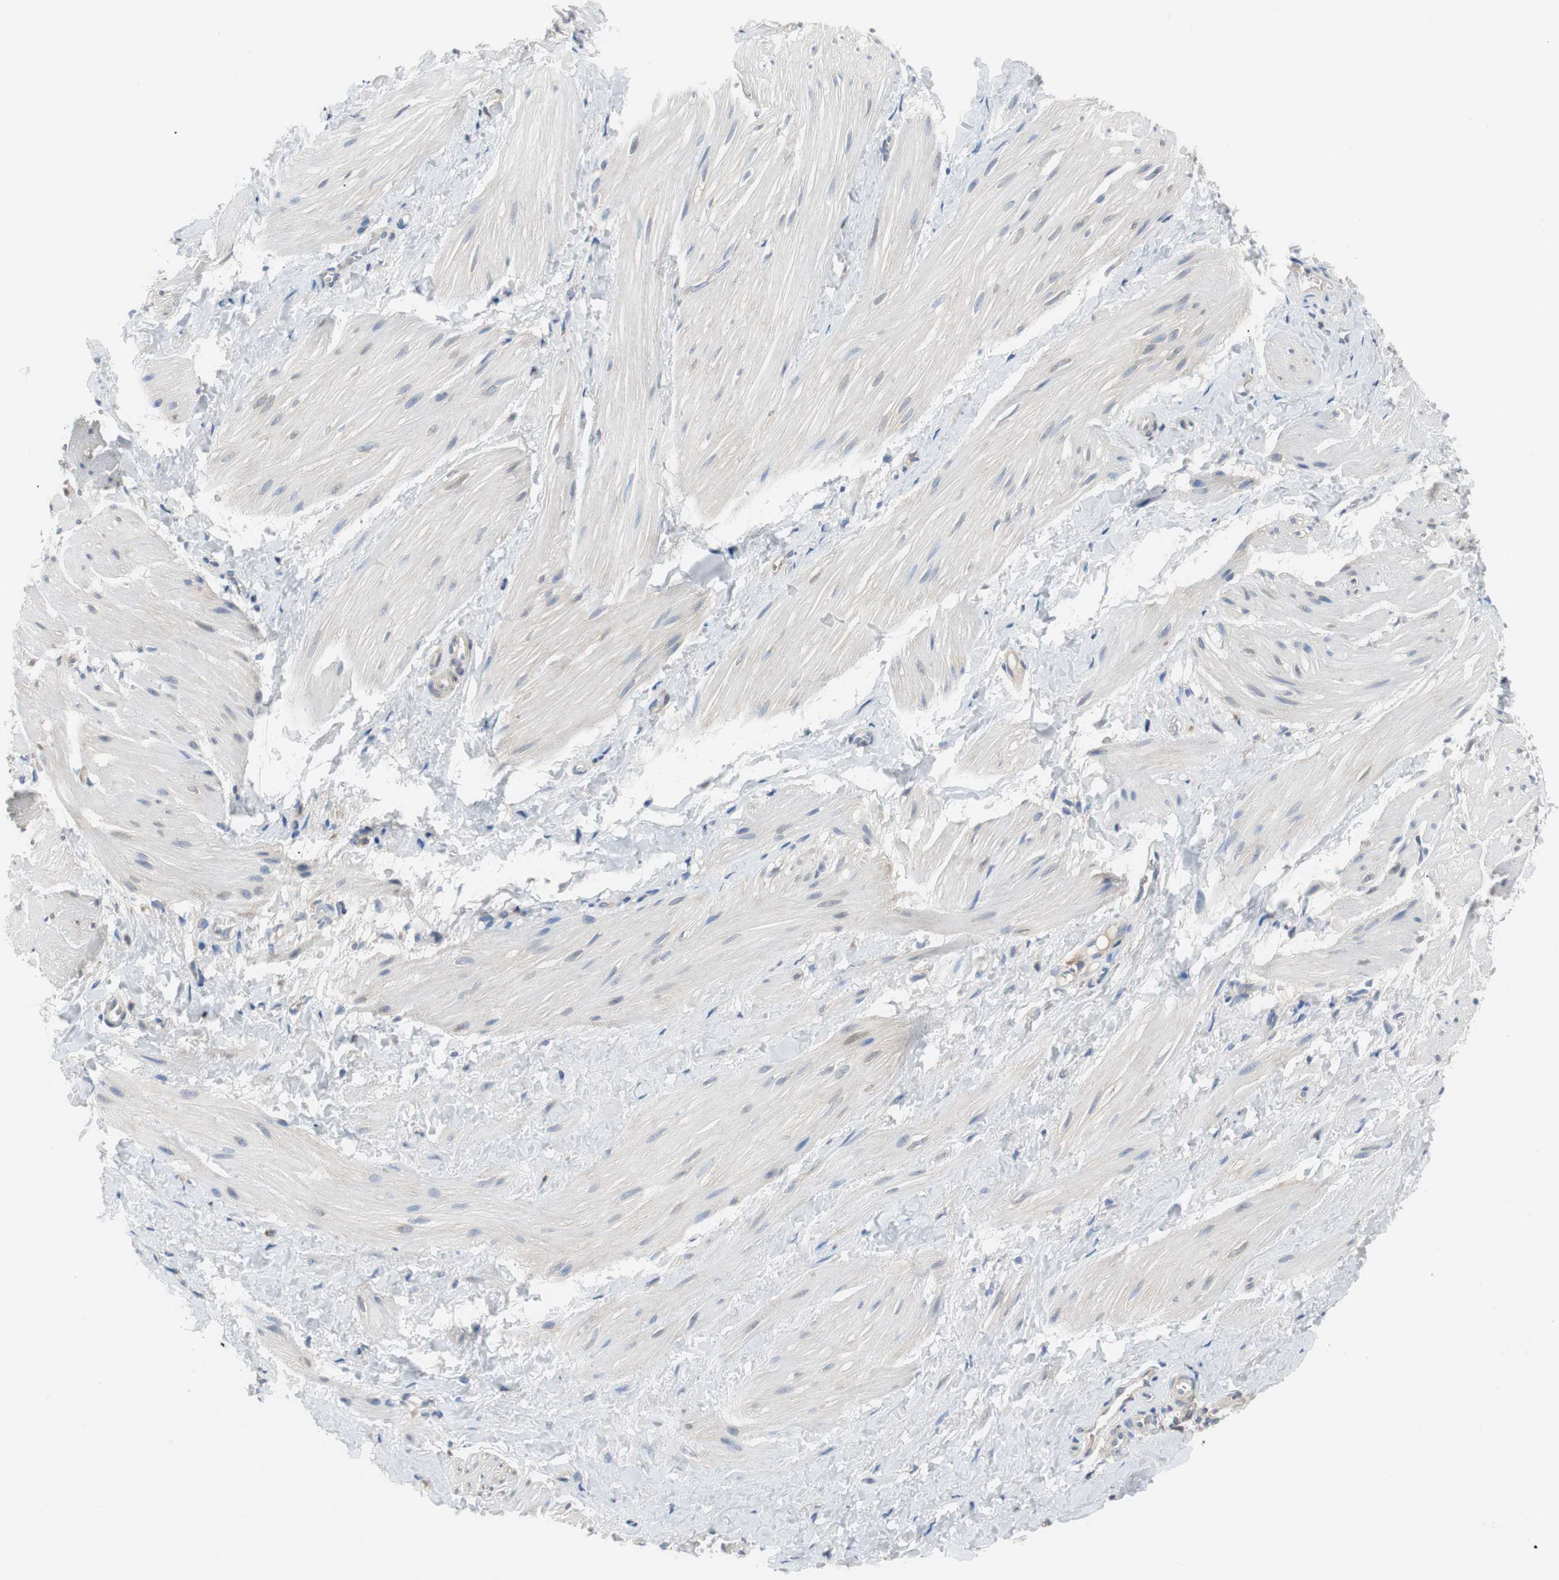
{"staining": {"intensity": "weak", "quantity": "25%-75%", "location": "cytoplasmic/membranous"}, "tissue": "smooth muscle", "cell_type": "Smooth muscle cells", "image_type": "normal", "snomed": [{"axis": "morphology", "description": "Normal tissue, NOS"}, {"axis": "topography", "description": "Smooth muscle"}], "caption": "Immunohistochemistry (DAB) staining of unremarkable smooth muscle demonstrates weak cytoplasmic/membranous protein staining in approximately 25%-75% of smooth muscle cells.", "gene": "TSC22D4", "patient": {"sex": "male", "age": 16}}